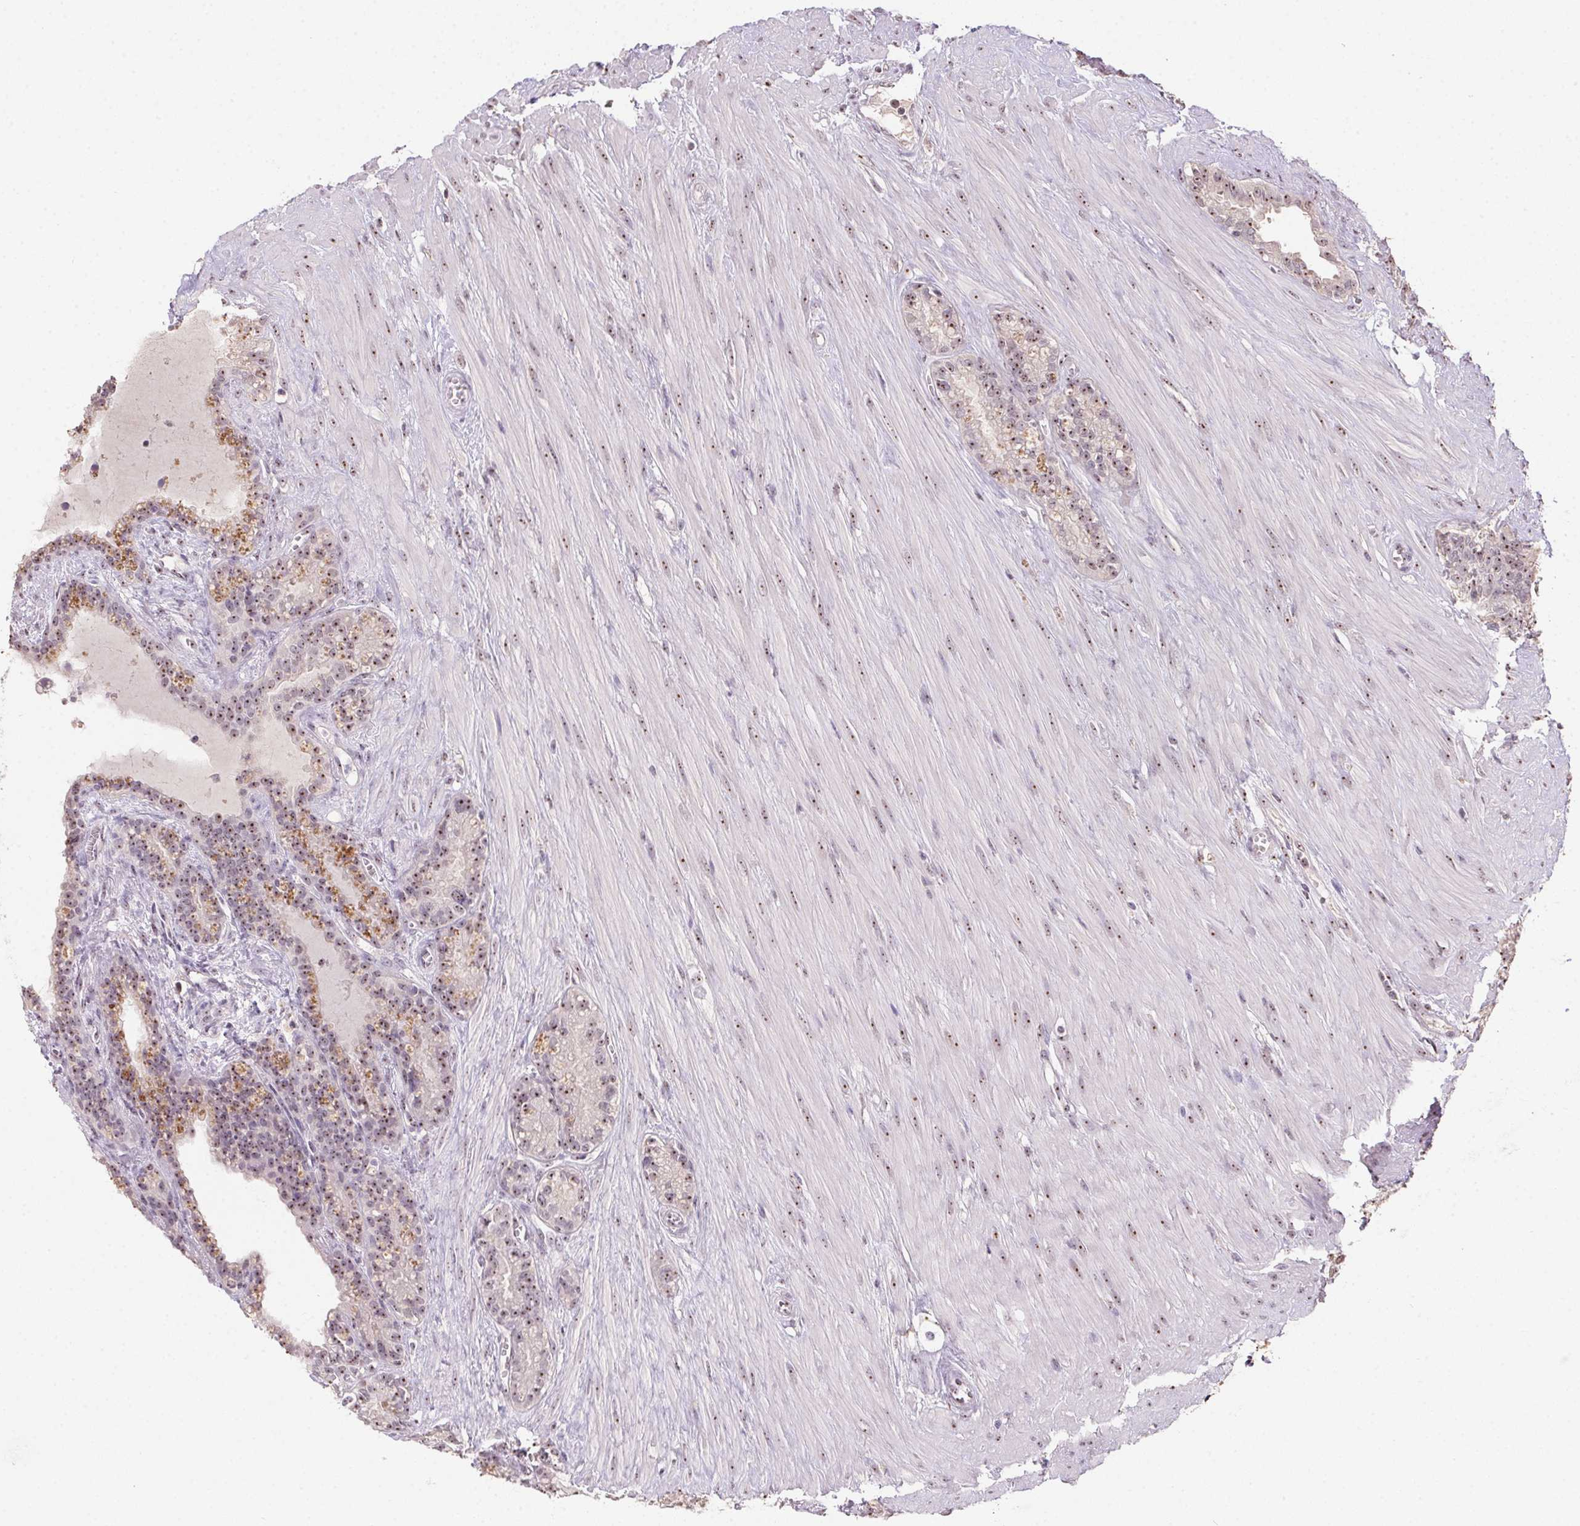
{"staining": {"intensity": "moderate", "quantity": "25%-75%", "location": "nuclear"}, "tissue": "seminal vesicle", "cell_type": "Glandular cells", "image_type": "normal", "snomed": [{"axis": "morphology", "description": "Normal tissue, NOS"}, {"axis": "morphology", "description": "Urothelial carcinoma, NOS"}, {"axis": "topography", "description": "Urinary bladder"}, {"axis": "topography", "description": "Seminal veicle"}], "caption": "Immunohistochemistry (IHC) staining of benign seminal vesicle, which displays medium levels of moderate nuclear expression in about 25%-75% of glandular cells indicating moderate nuclear protein expression. The staining was performed using DAB (brown) for protein detection and nuclei were counterstained in hematoxylin (blue).", "gene": "BATF2", "patient": {"sex": "male", "age": 76}}